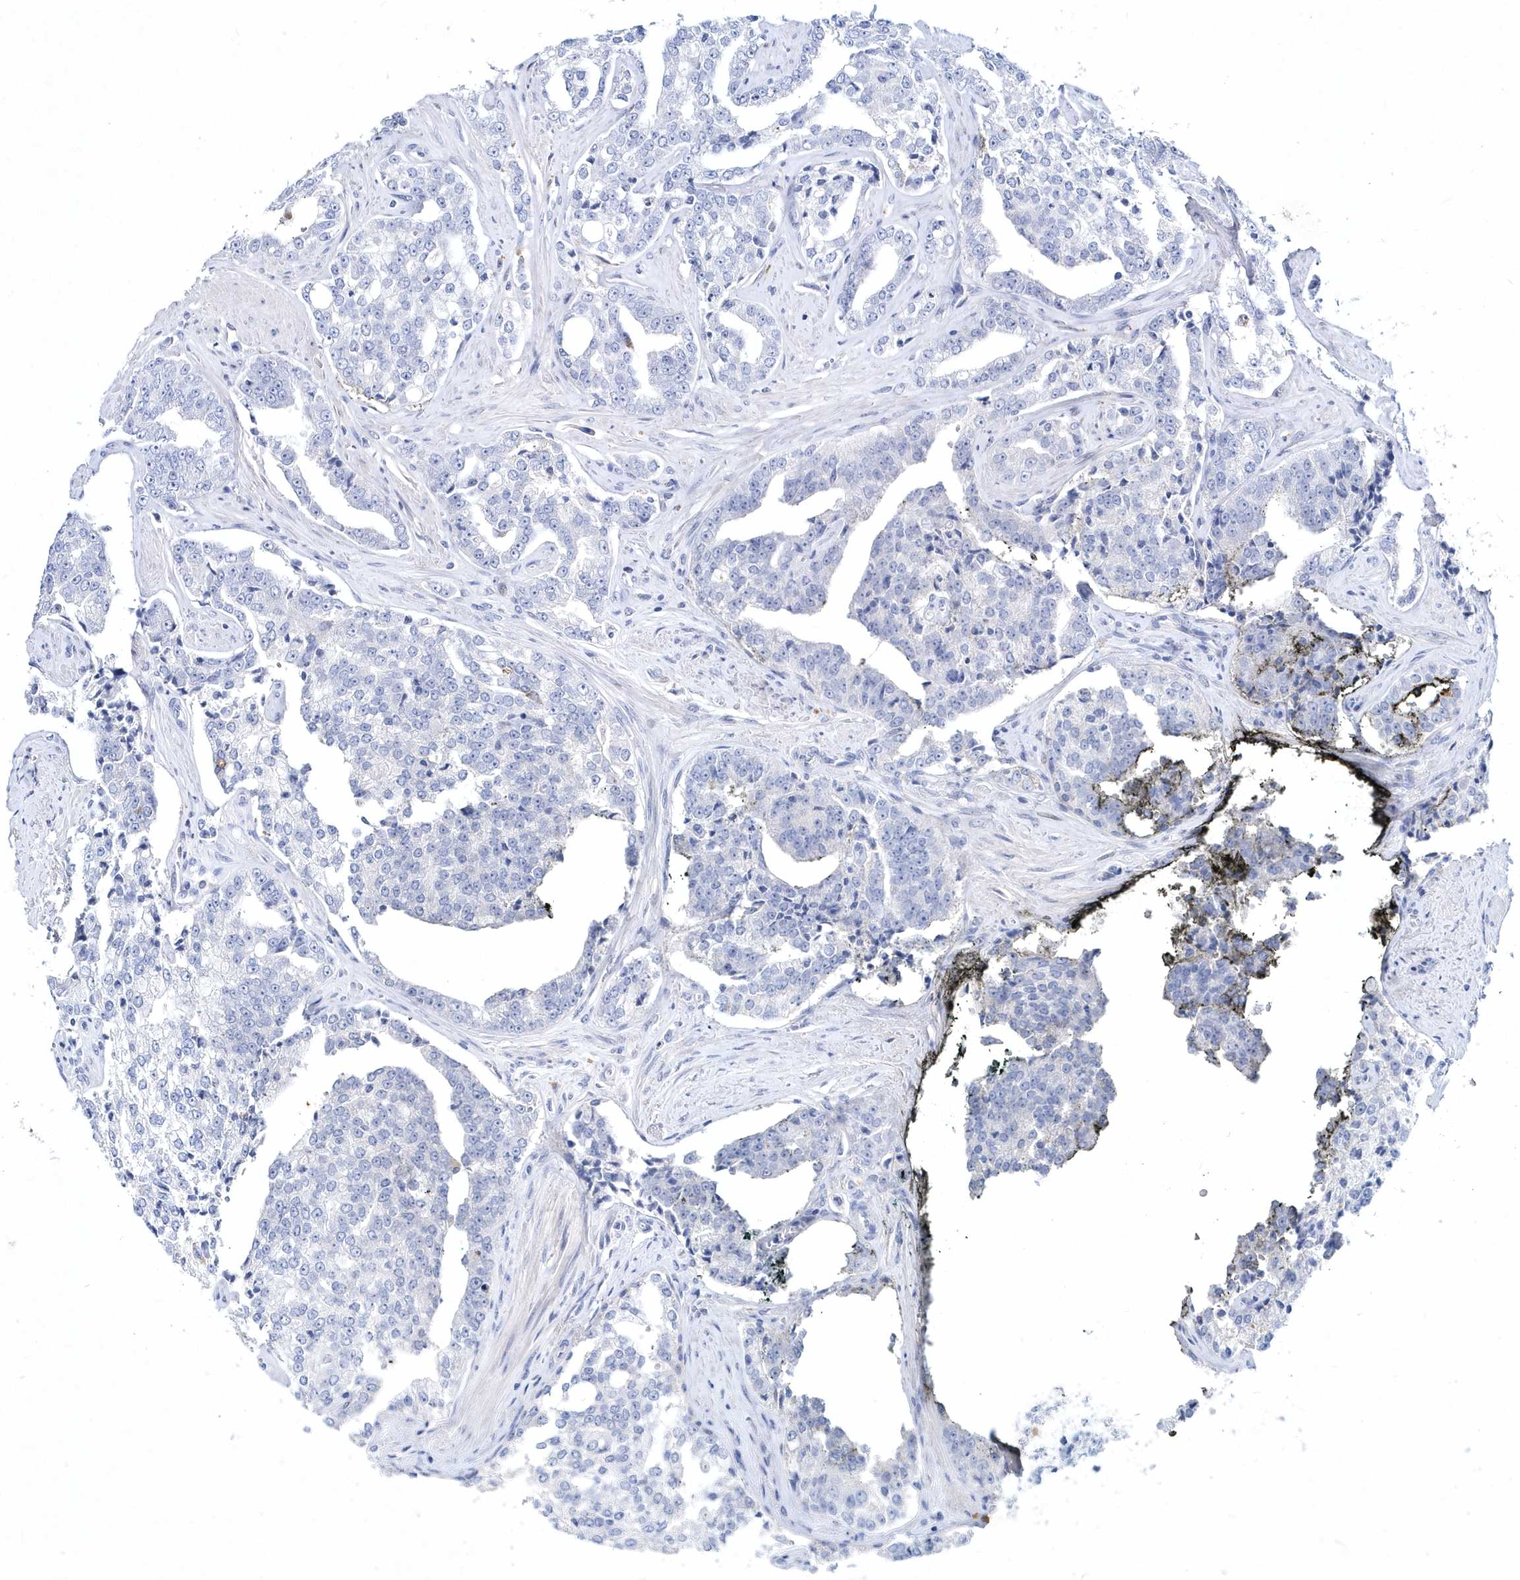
{"staining": {"intensity": "negative", "quantity": "none", "location": "none"}, "tissue": "prostate cancer", "cell_type": "Tumor cells", "image_type": "cancer", "snomed": [{"axis": "morphology", "description": "Adenocarcinoma, High grade"}, {"axis": "topography", "description": "Prostate"}], "caption": "This is an immunohistochemistry (IHC) micrograph of prostate cancer. There is no positivity in tumor cells.", "gene": "SPINK7", "patient": {"sex": "male", "age": 71}}